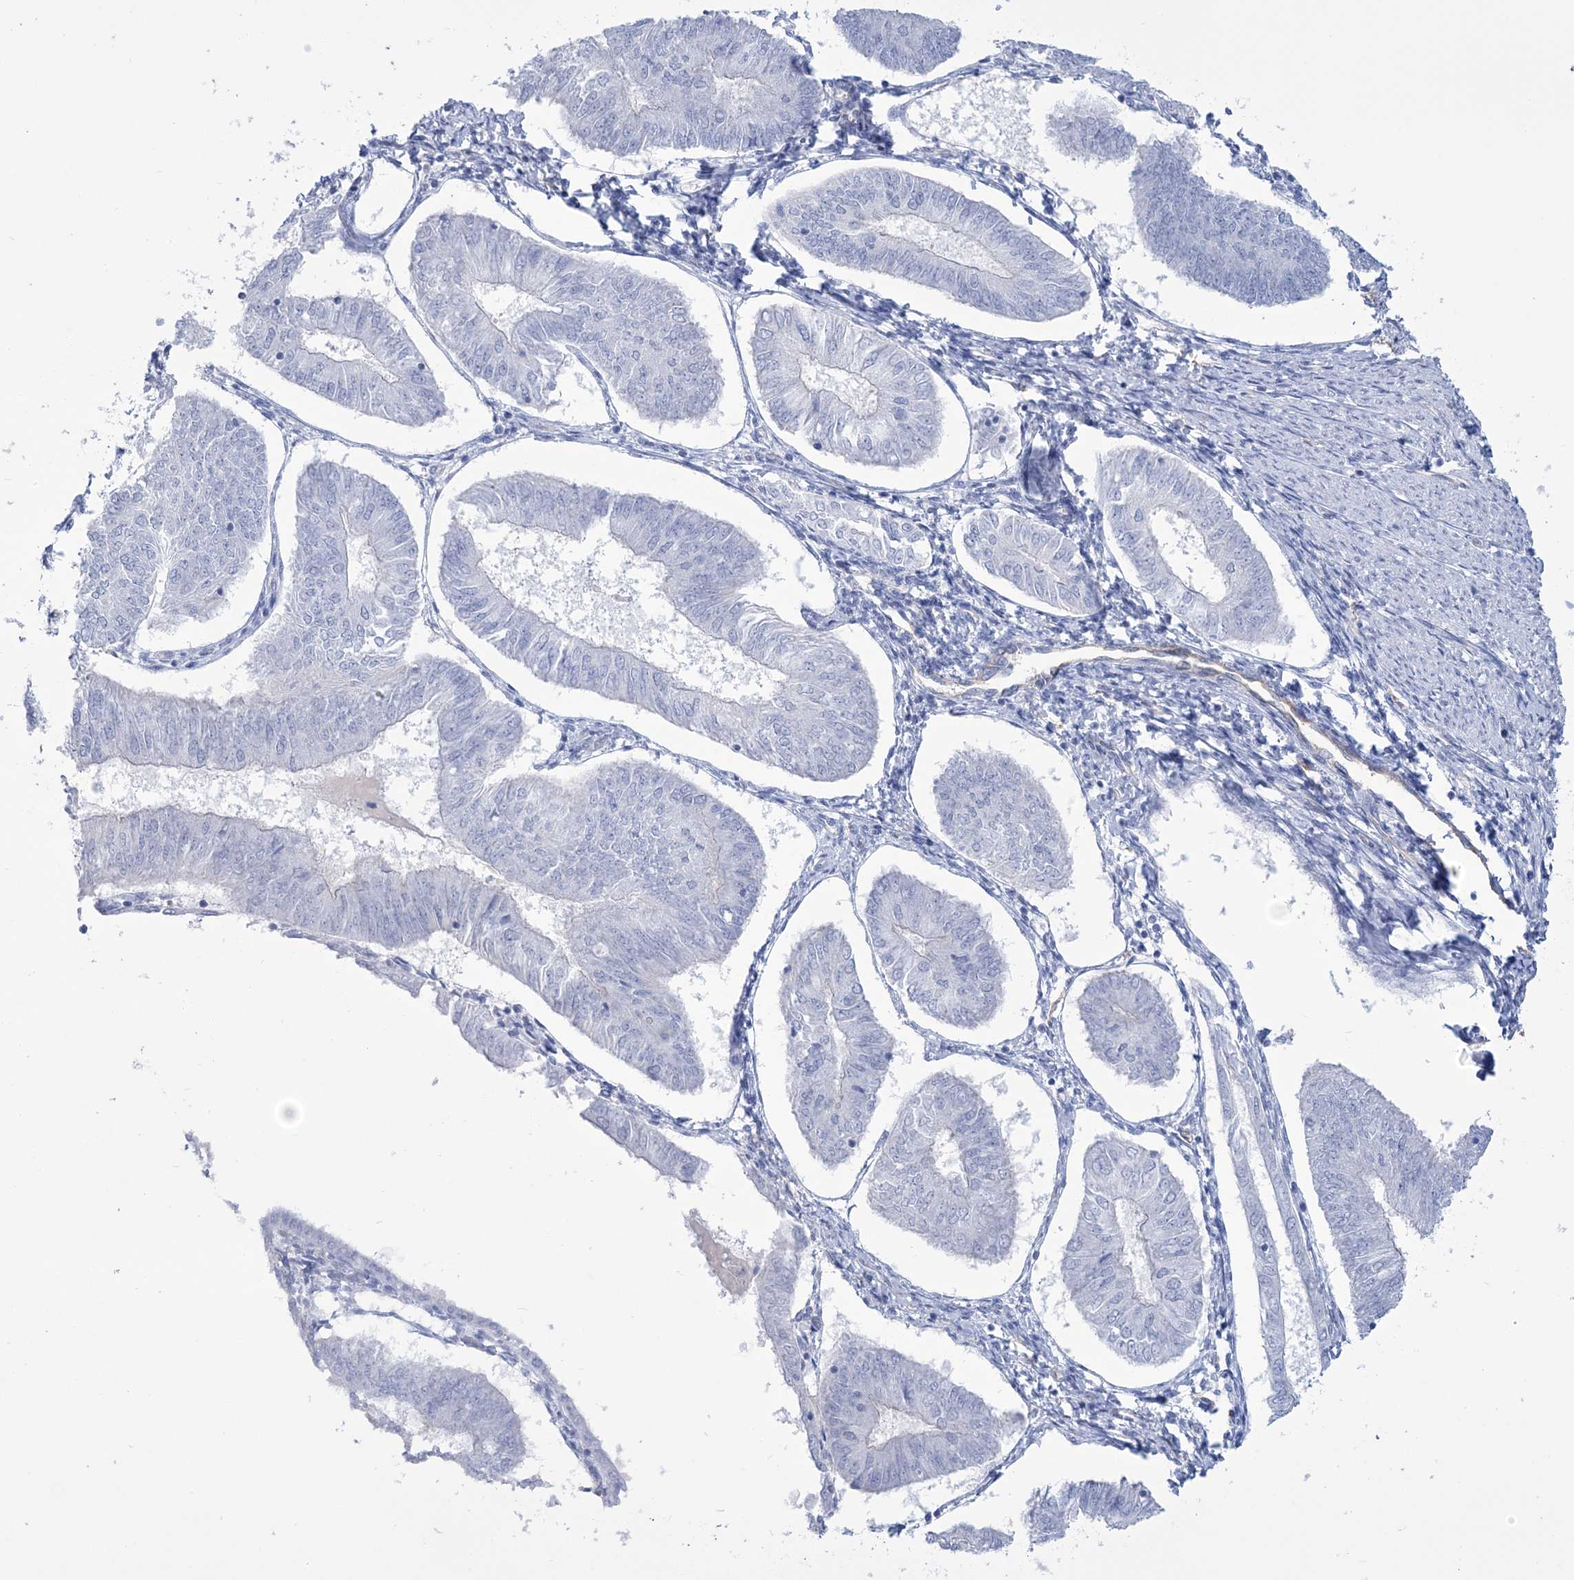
{"staining": {"intensity": "negative", "quantity": "none", "location": "none"}, "tissue": "endometrial cancer", "cell_type": "Tumor cells", "image_type": "cancer", "snomed": [{"axis": "morphology", "description": "Adenocarcinoma, NOS"}, {"axis": "topography", "description": "Endometrium"}], "caption": "Protein analysis of adenocarcinoma (endometrial) shows no significant expression in tumor cells.", "gene": "RAB11FIP5", "patient": {"sex": "female", "age": 58}}